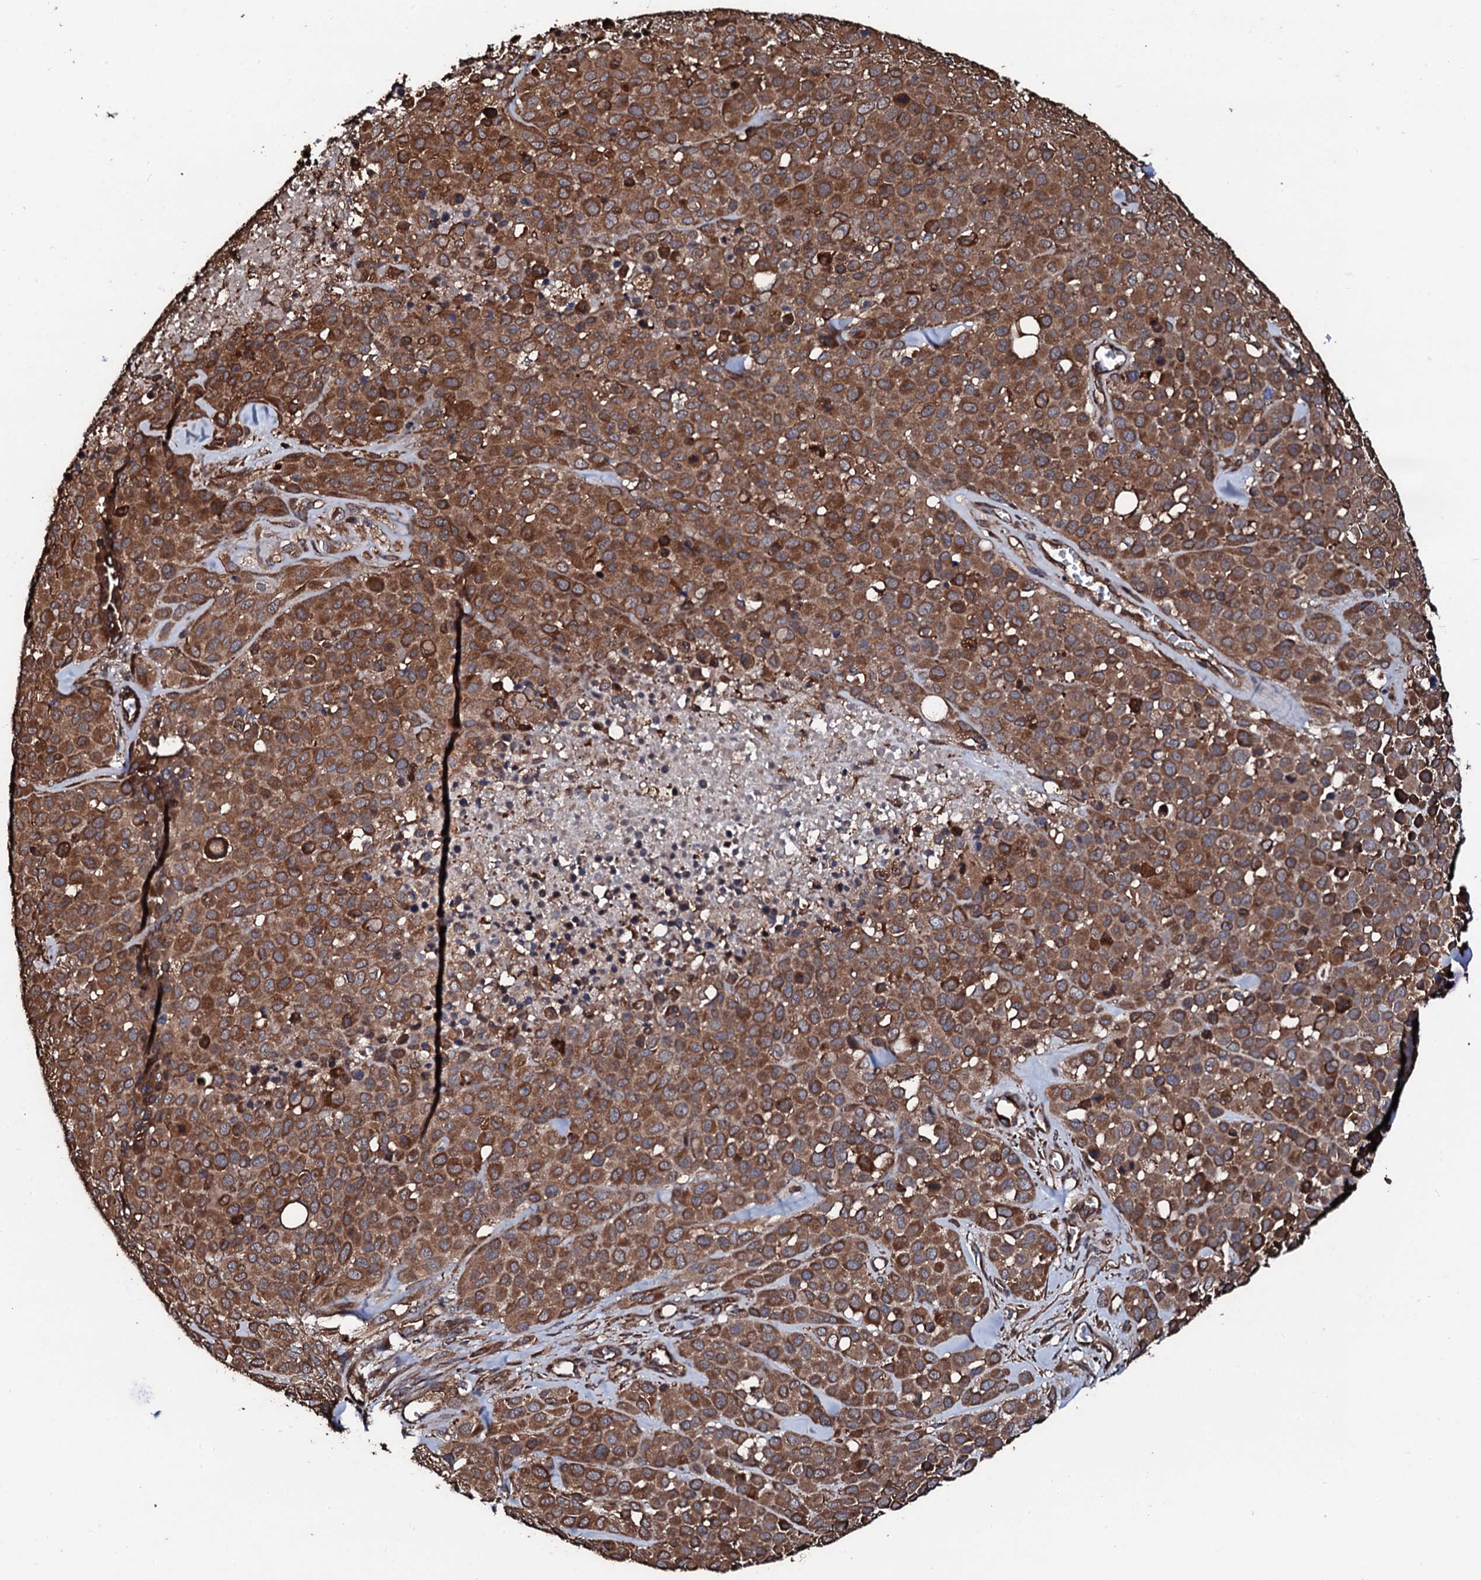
{"staining": {"intensity": "moderate", "quantity": ">75%", "location": "cytoplasmic/membranous"}, "tissue": "melanoma", "cell_type": "Tumor cells", "image_type": "cancer", "snomed": [{"axis": "morphology", "description": "Malignant melanoma, Metastatic site"}, {"axis": "topography", "description": "Skin"}], "caption": "Tumor cells exhibit medium levels of moderate cytoplasmic/membranous positivity in approximately >75% of cells in human malignant melanoma (metastatic site).", "gene": "CKAP5", "patient": {"sex": "female", "age": 81}}